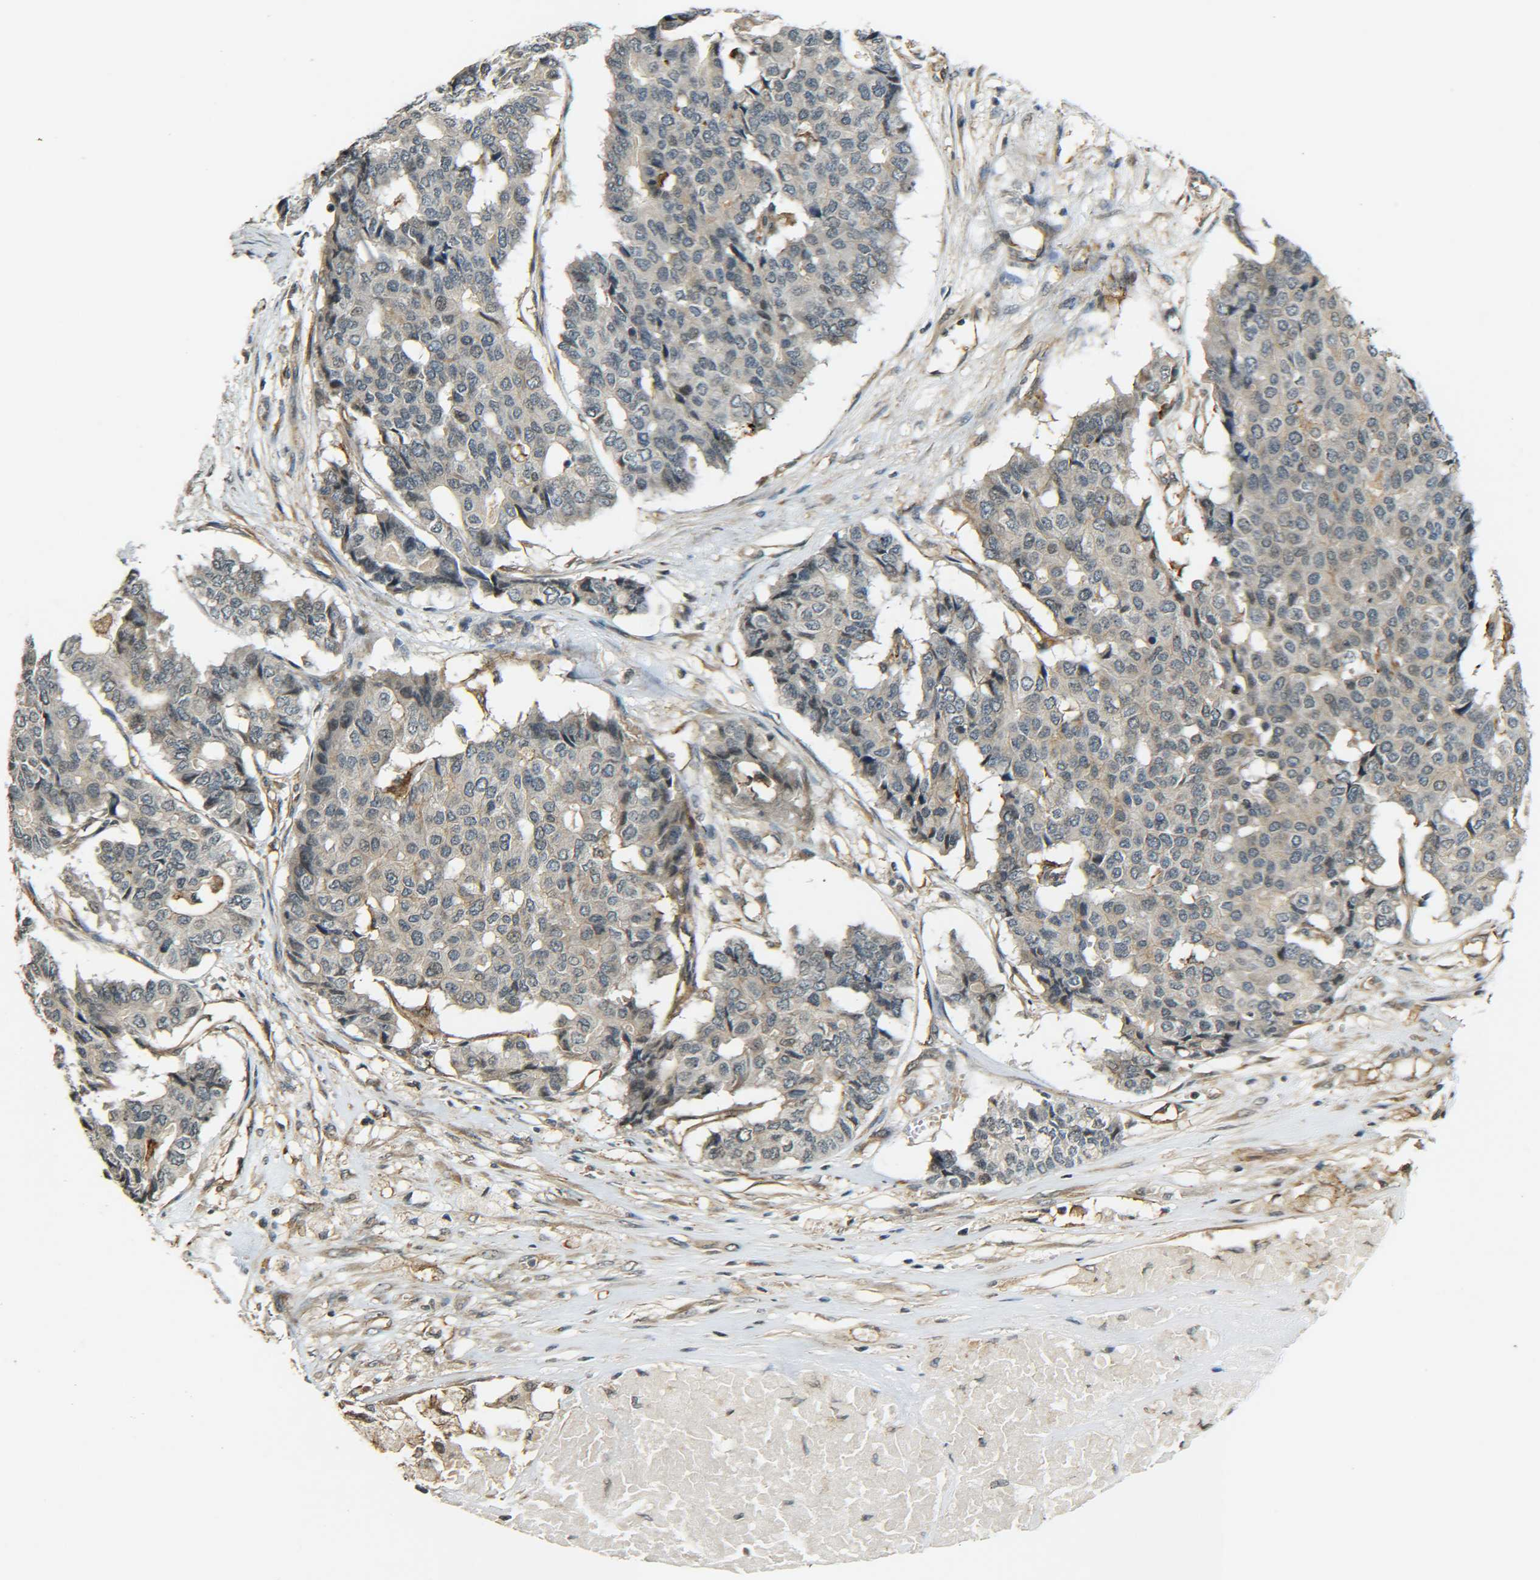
{"staining": {"intensity": "weak", "quantity": ">75%", "location": "cytoplasmic/membranous"}, "tissue": "pancreatic cancer", "cell_type": "Tumor cells", "image_type": "cancer", "snomed": [{"axis": "morphology", "description": "Adenocarcinoma, NOS"}, {"axis": "topography", "description": "Pancreas"}], "caption": "IHC photomicrograph of human pancreatic cancer stained for a protein (brown), which exhibits low levels of weak cytoplasmic/membranous positivity in approximately >75% of tumor cells.", "gene": "DAB2", "patient": {"sex": "male", "age": 50}}